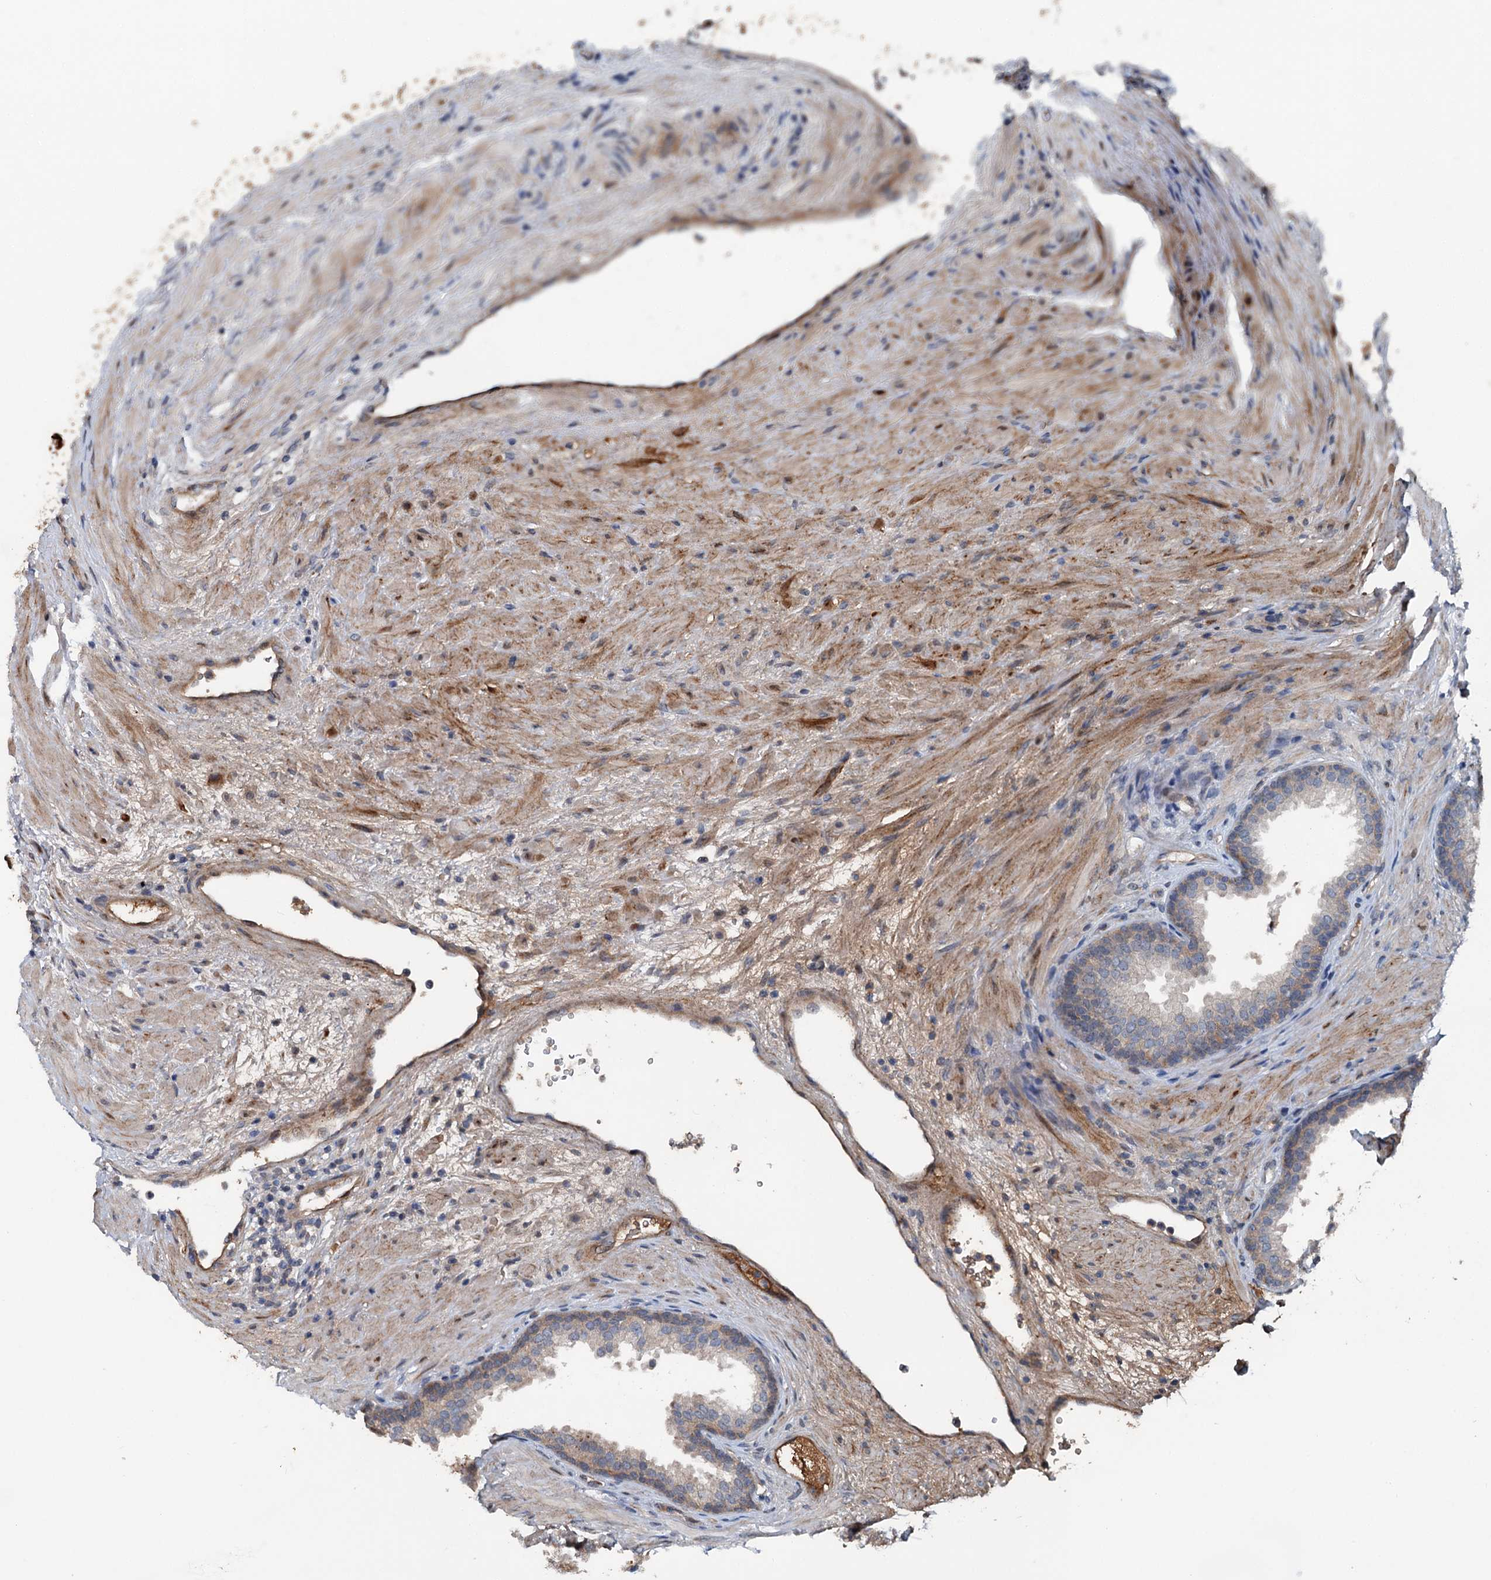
{"staining": {"intensity": "moderate", "quantity": "25%-75%", "location": "cytoplasmic/membranous"}, "tissue": "prostate", "cell_type": "Glandular cells", "image_type": "normal", "snomed": [{"axis": "morphology", "description": "Normal tissue, NOS"}, {"axis": "topography", "description": "Prostate"}], "caption": "Protein staining of normal prostate displays moderate cytoplasmic/membranous expression in about 25%-75% of glandular cells.", "gene": "TEDC1", "patient": {"sex": "male", "age": 76}}